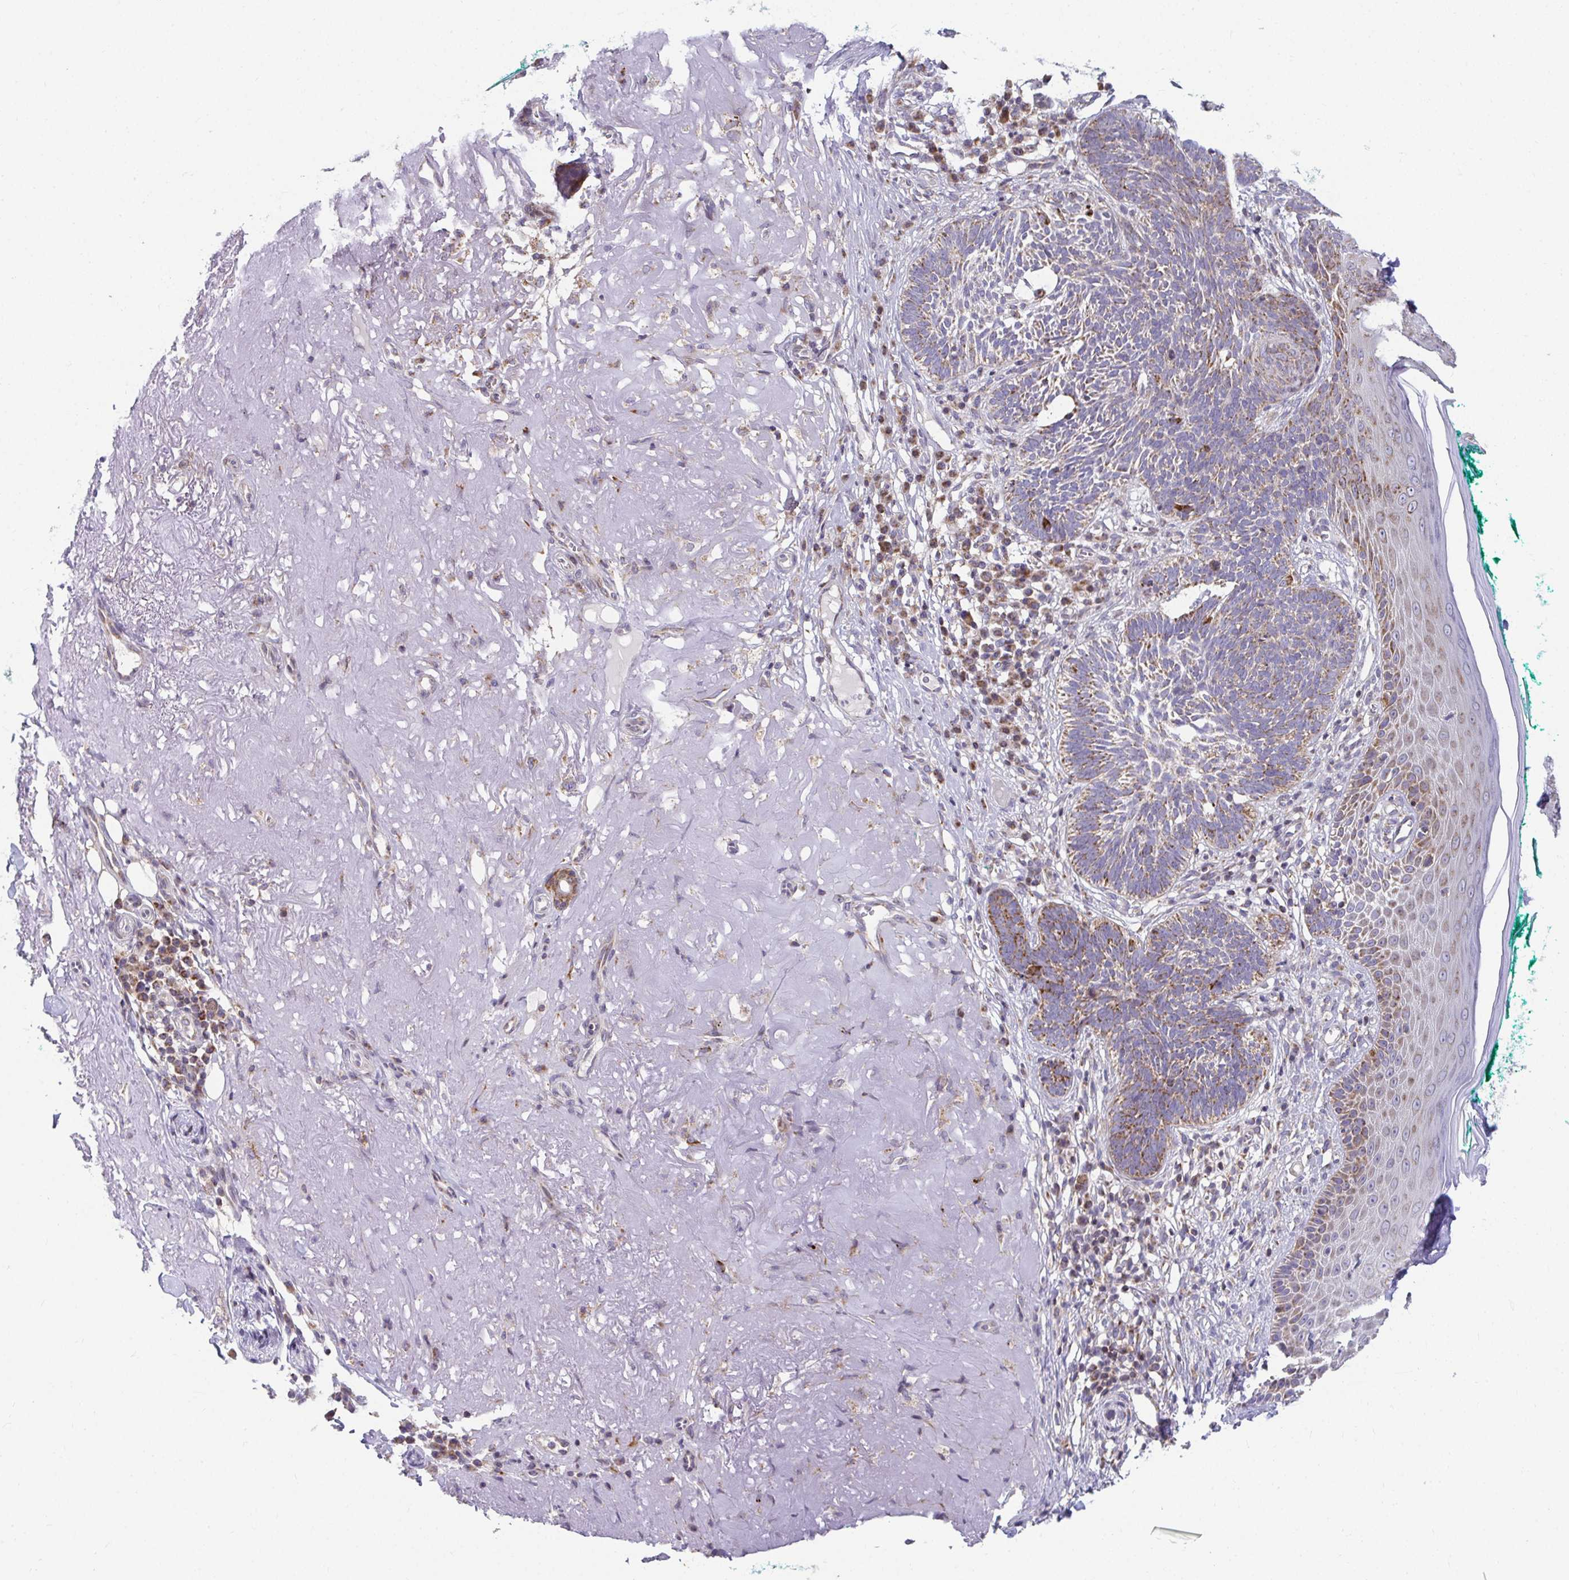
{"staining": {"intensity": "moderate", "quantity": ">75%", "location": "cytoplasmic/membranous"}, "tissue": "skin cancer", "cell_type": "Tumor cells", "image_type": "cancer", "snomed": [{"axis": "morphology", "description": "Basal cell carcinoma"}, {"axis": "topography", "description": "Skin"}, {"axis": "topography", "description": "Skin of face"}], "caption": "Protein staining demonstrates moderate cytoplasmic/membranous expression in approximately >75% of tumor cells in skin basal cell carcinoma. (brown staining indicates protein expression, while blue staining denotes nuclei).", "gene": "EXOC5", "patient": {"sex": "female", "age": 80}}